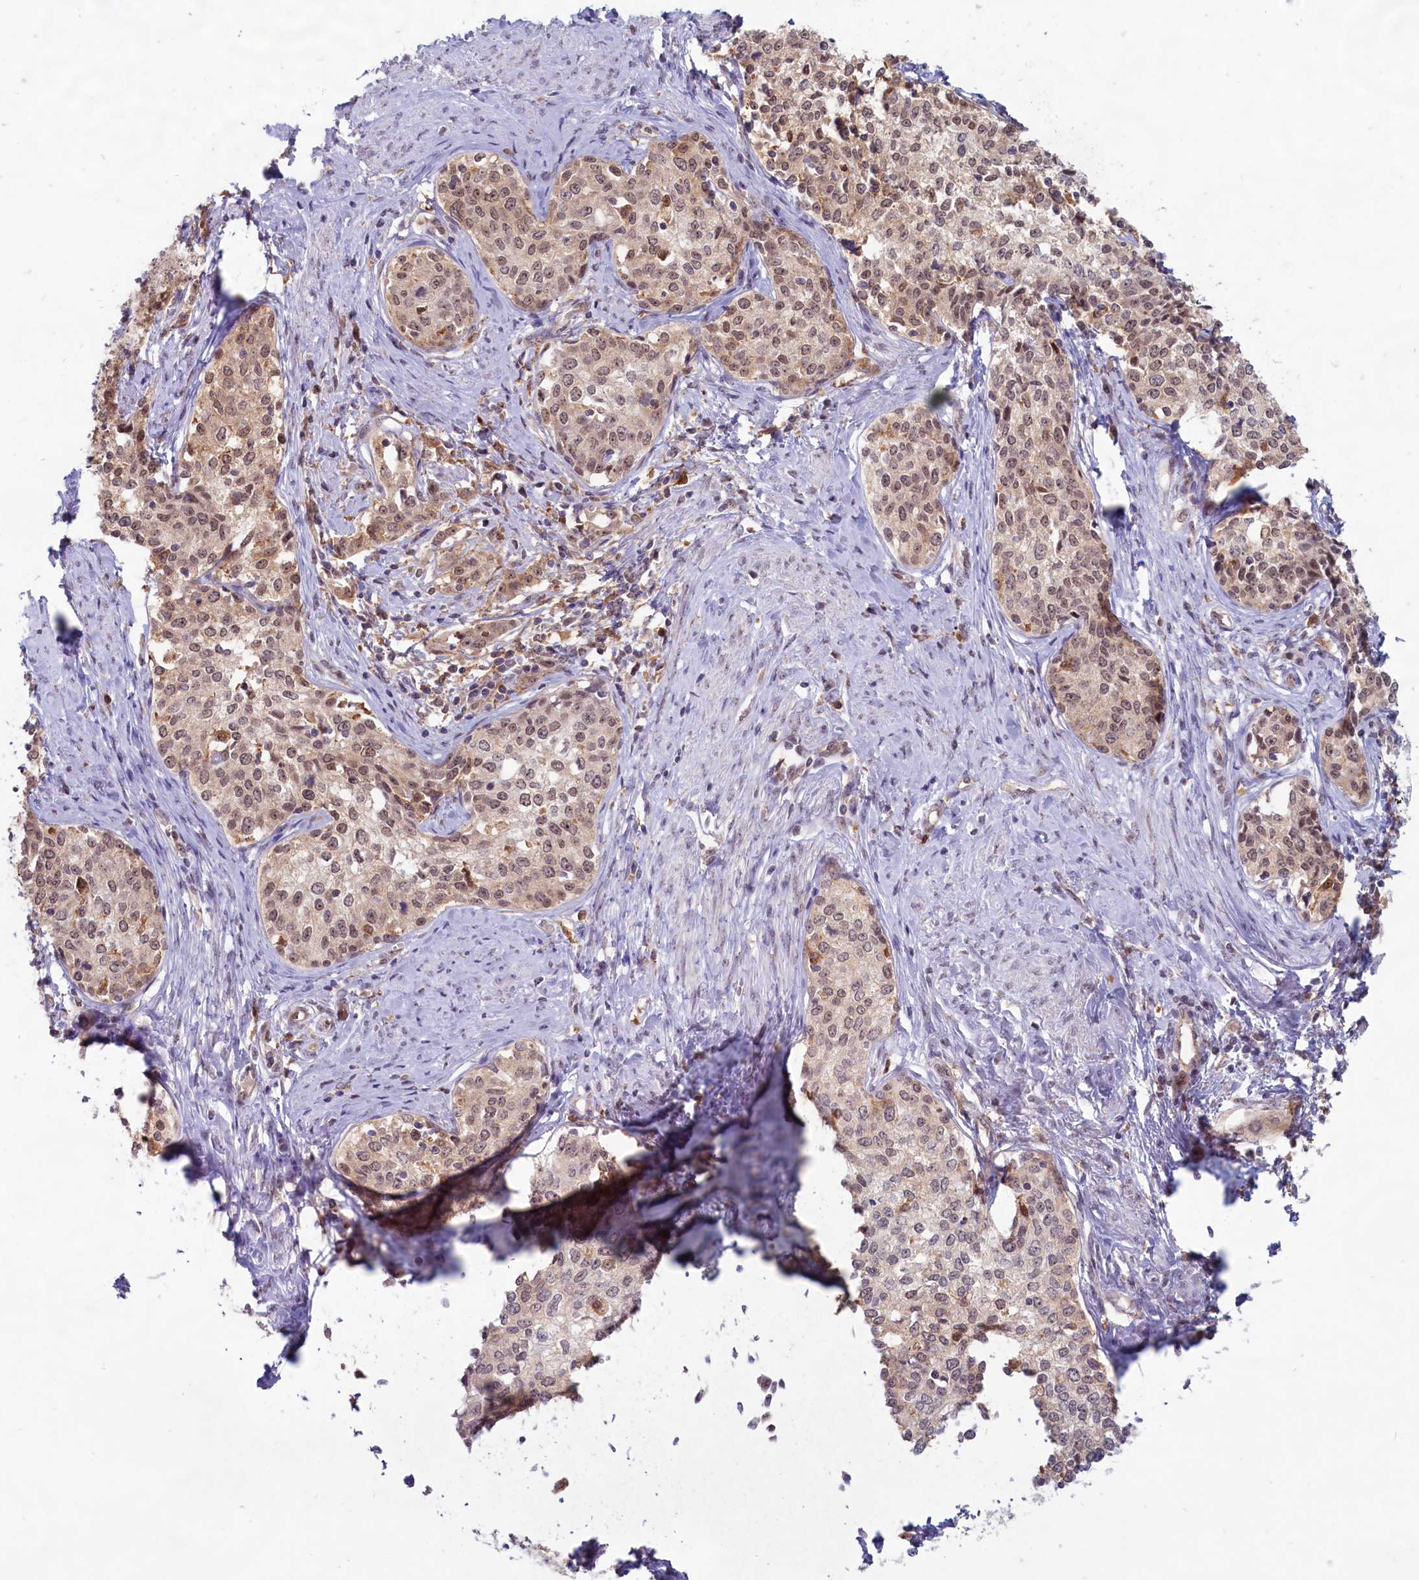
{"staining": {"intensity": "moderate", "quantity": ">75%", "location": "cytoplasmic/membranous,nuclear"}, "tissue": "cervical cancer", "cell_type": "Tumor cells", "image_type": "cancer", "snomed": [{"axis": "morphology", "description": "Squamous cell carcinoma, NOS"}, {"axis": "morphology", "description": "Adenocarcinoma, NOS"}, {"axis": "topography", "description": "Cervix"}], "caption": "Immunohistochemistry (IHC) of human cervical cancer (adenocarcinoma) exhibits medium levels of moderate cytoplasmic/membranous and nuclear expression in about >75% of tumor cells.", "gene": "C1D", "patient": {"sex": "female", "age": 52}}